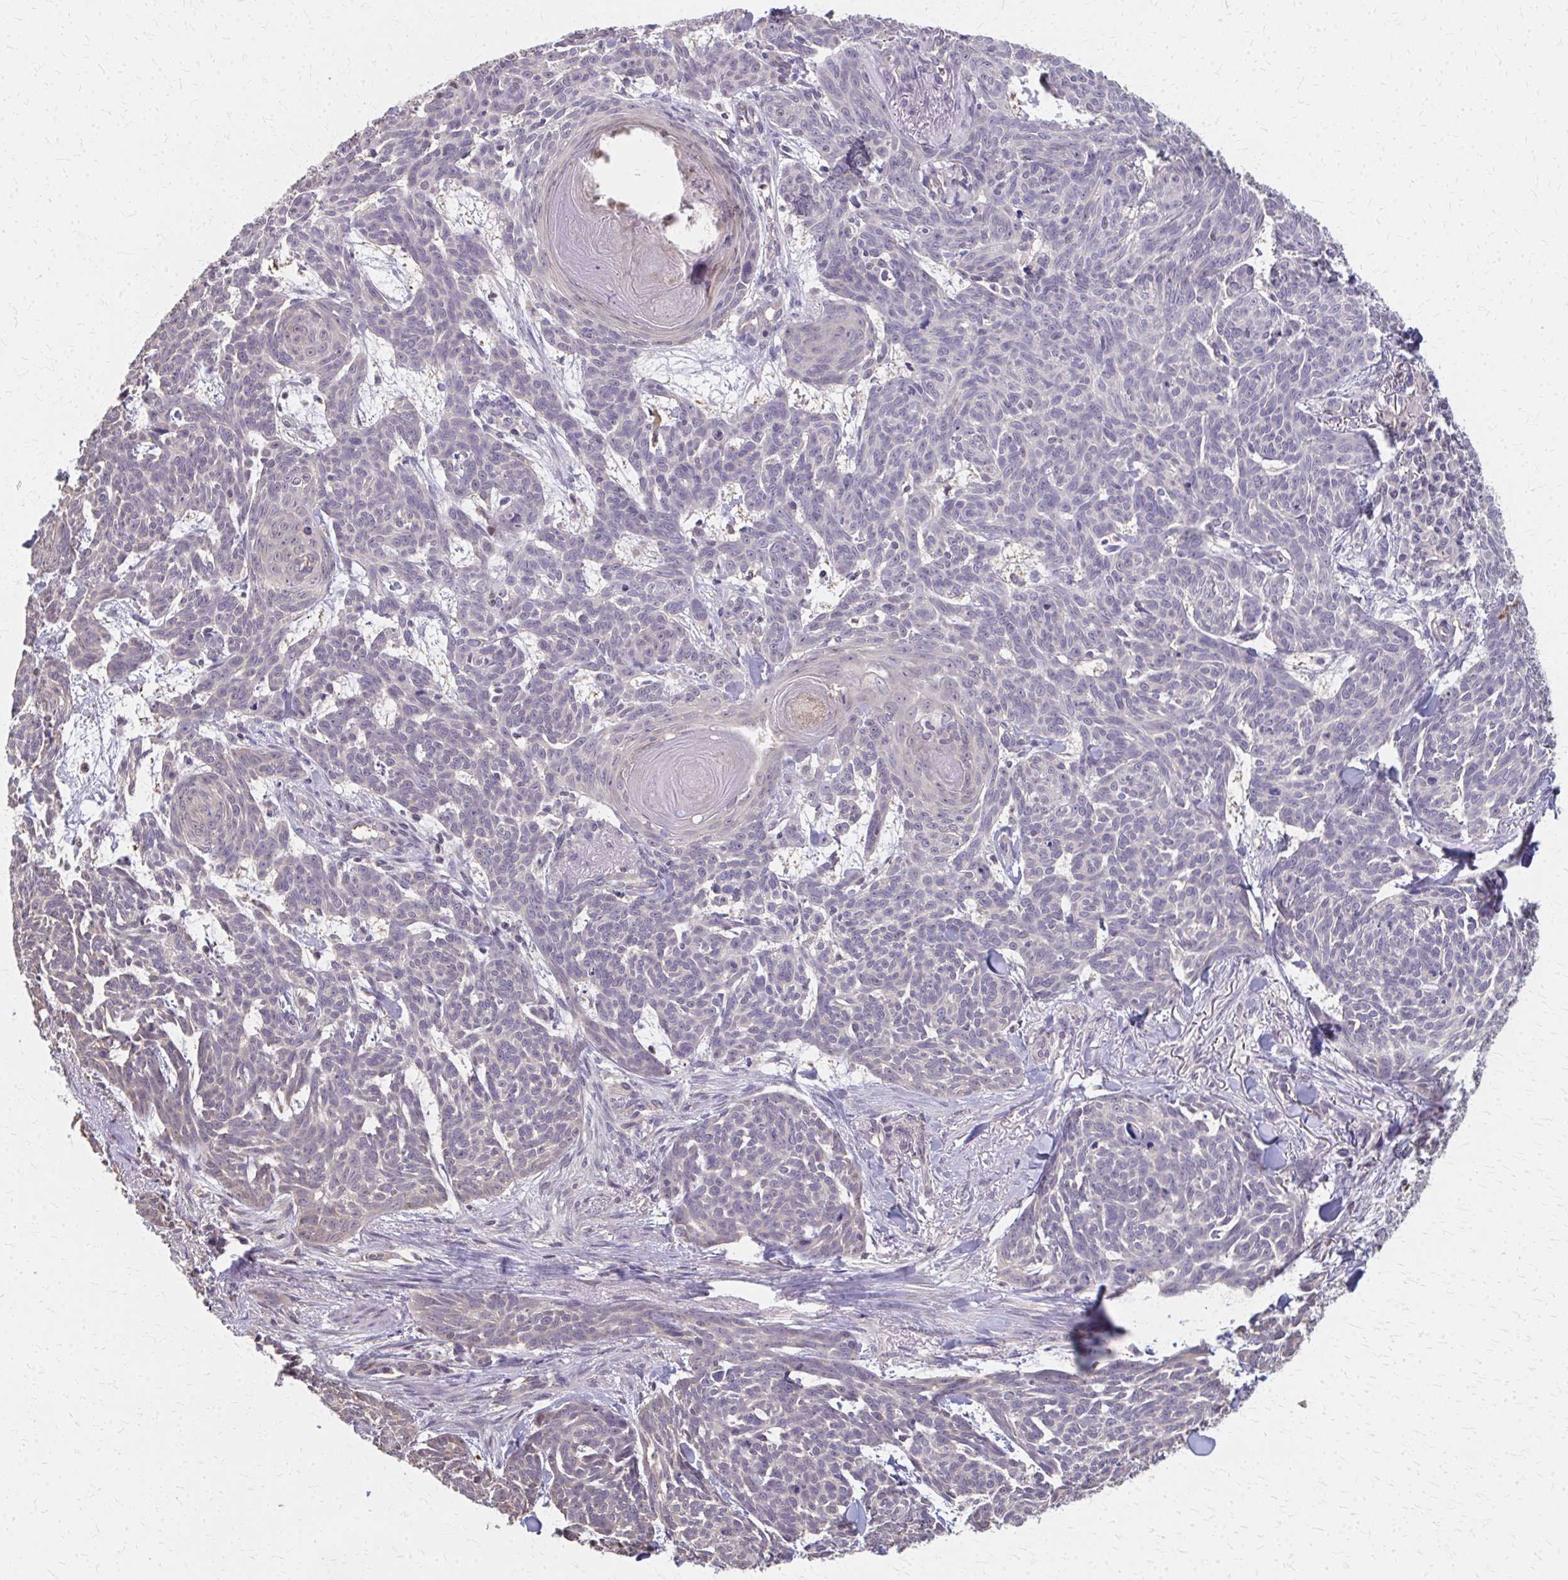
{"staining": {"intensity": "negative", "quantity": "none", "location": "none"}, "tissue": "skin cancer", "cell_type": "Tumor cells", "image_type": "cancer", "snomed": [{"axis": "morphology", "description": "Basal cell carcinoma"}, {"axis": "topography", "description": "Skin"}], "caption": "Tumor cells are negative for brown protein staining in skin cancer.", "gene": "RABGAP1L", "patient": {"sex": "female", "age": 93}}